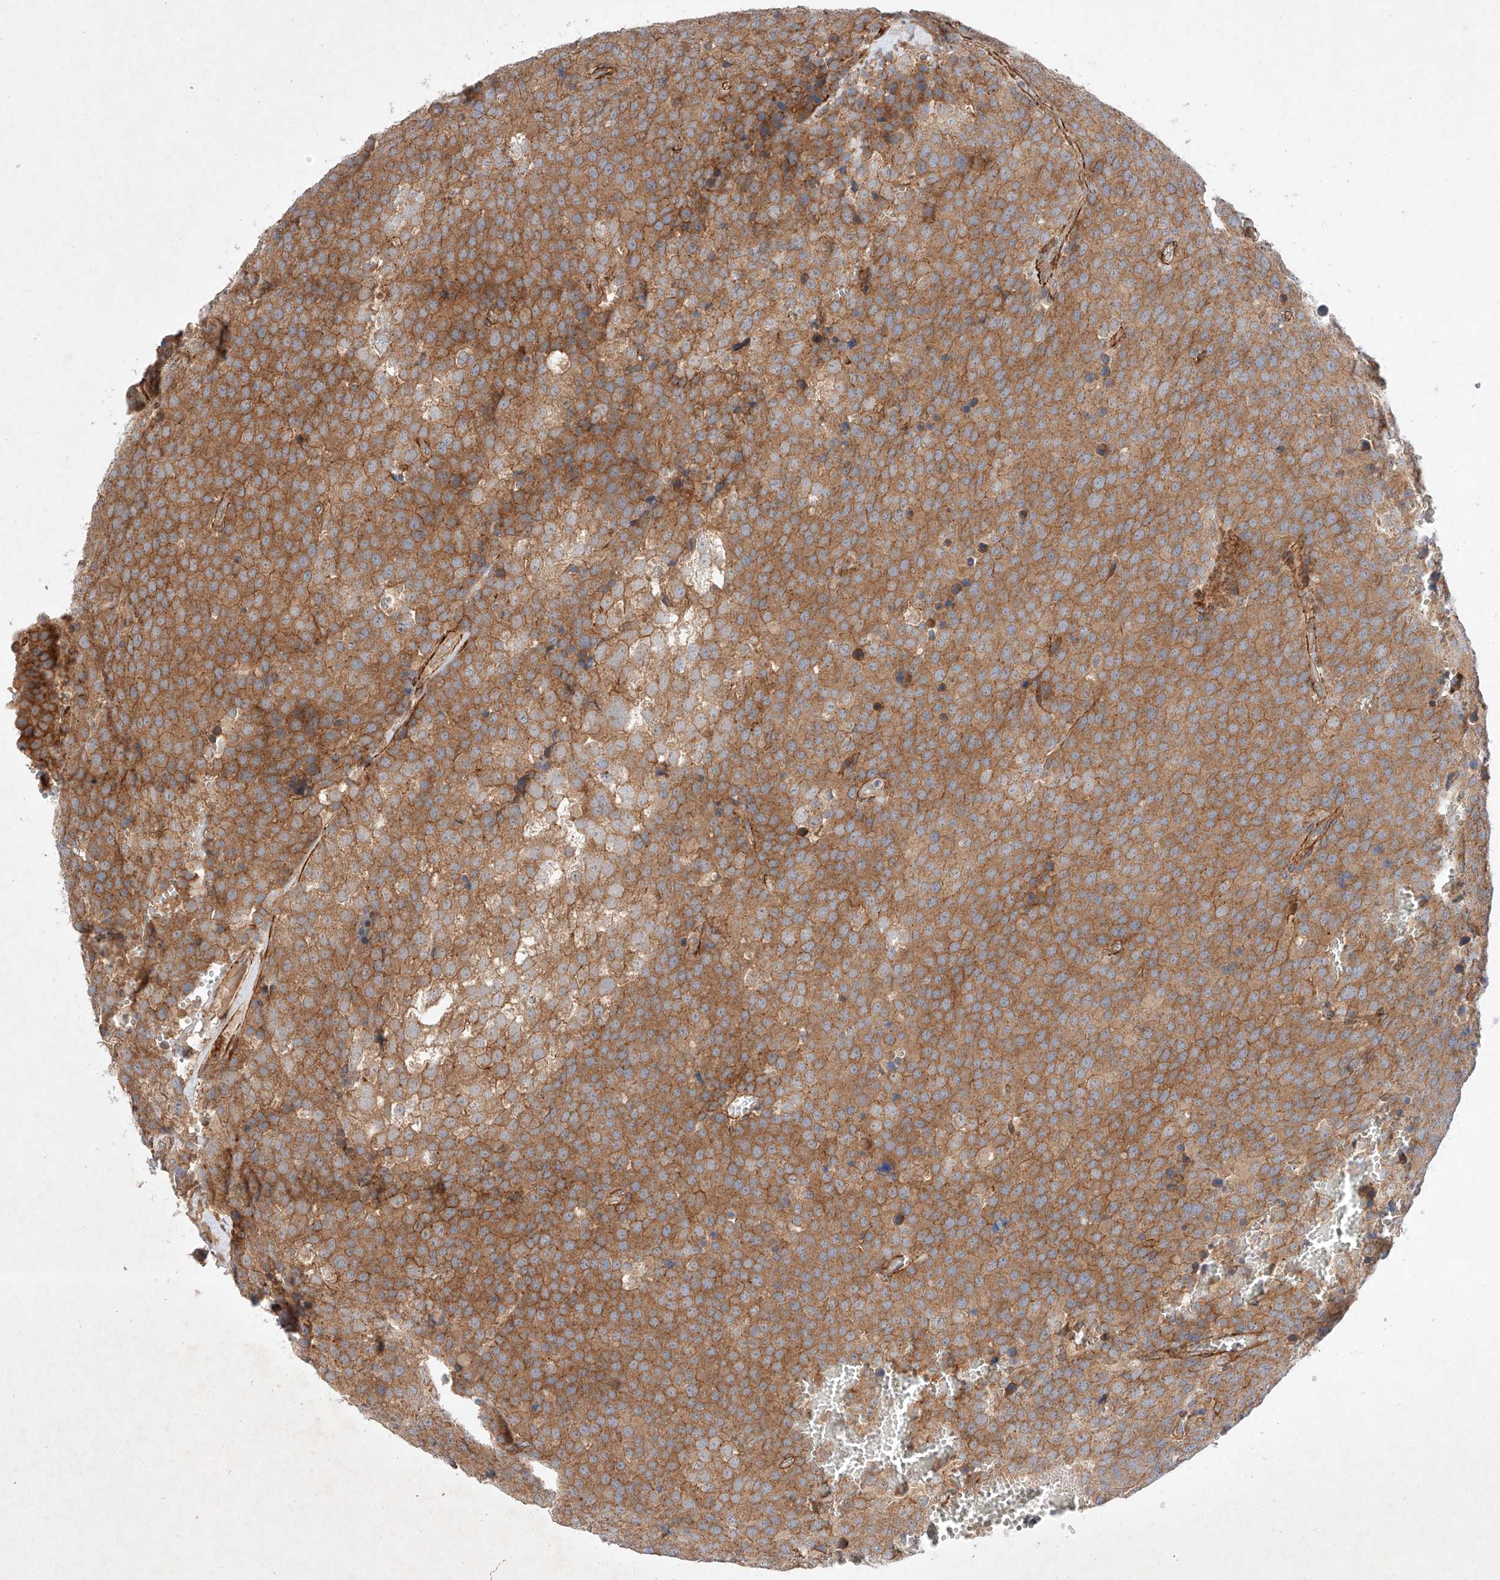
{"staining": {"intensity": "moderate", "quantity": ">75%", "location": "cytoplasmic/membranous"}, "tissue": "testis cancer", "cell_type": "Tumor cells", "image_type": "cancer", "snomed": [{"axis": "morphology", "description": "Seminoma, NOS"}, {"axis": "topography", "description": "Testis"}], "caption": "This is an image of IHC staining of seminoma (testis), which shows moderate expression in the cytoplasmic/membranous of tumor cells.", "gene": "RAB23", "patient": {"sex": "male", "age": 71}}